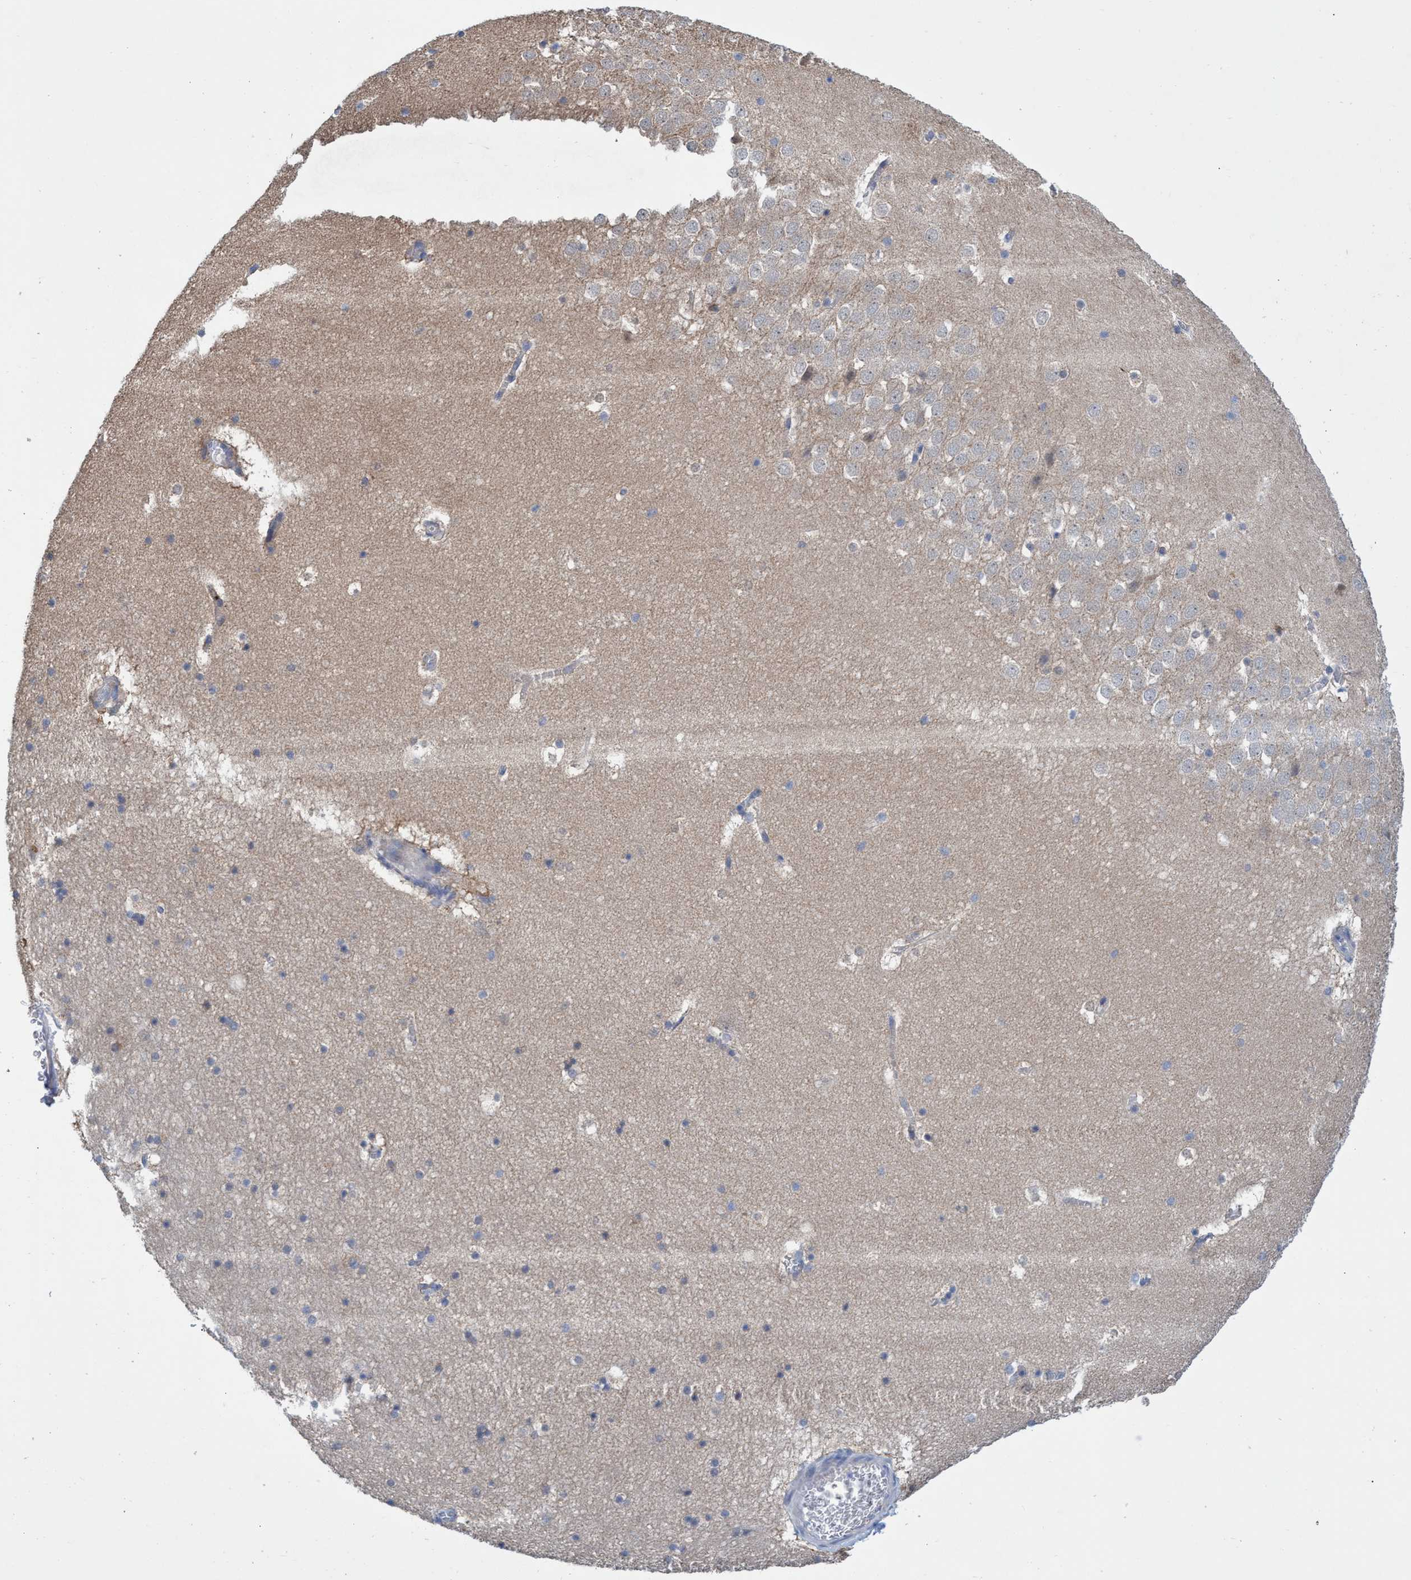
{"staining": {"intensity": "weak", "quantity": "<25%", "location": "cytoplasmic/membranous"}, "tissue": "hippocampus", "cell_type": "Glial cells", "image_type": "normal", "snomed": [{"axis": "morphology", "description": "Normal tissue, NOS"}, {"axis": "topography", "description": "Hippocampus"}], "caption": "Immunohistochemical staining of benign human hippocampus demonstrates no significant expression in glial cells. (Immunohistochemistry (ihc), brightfield microscopy, high magnification).", "gene": "SVEP1", "patient": {"sex": "male", "age": 45}}